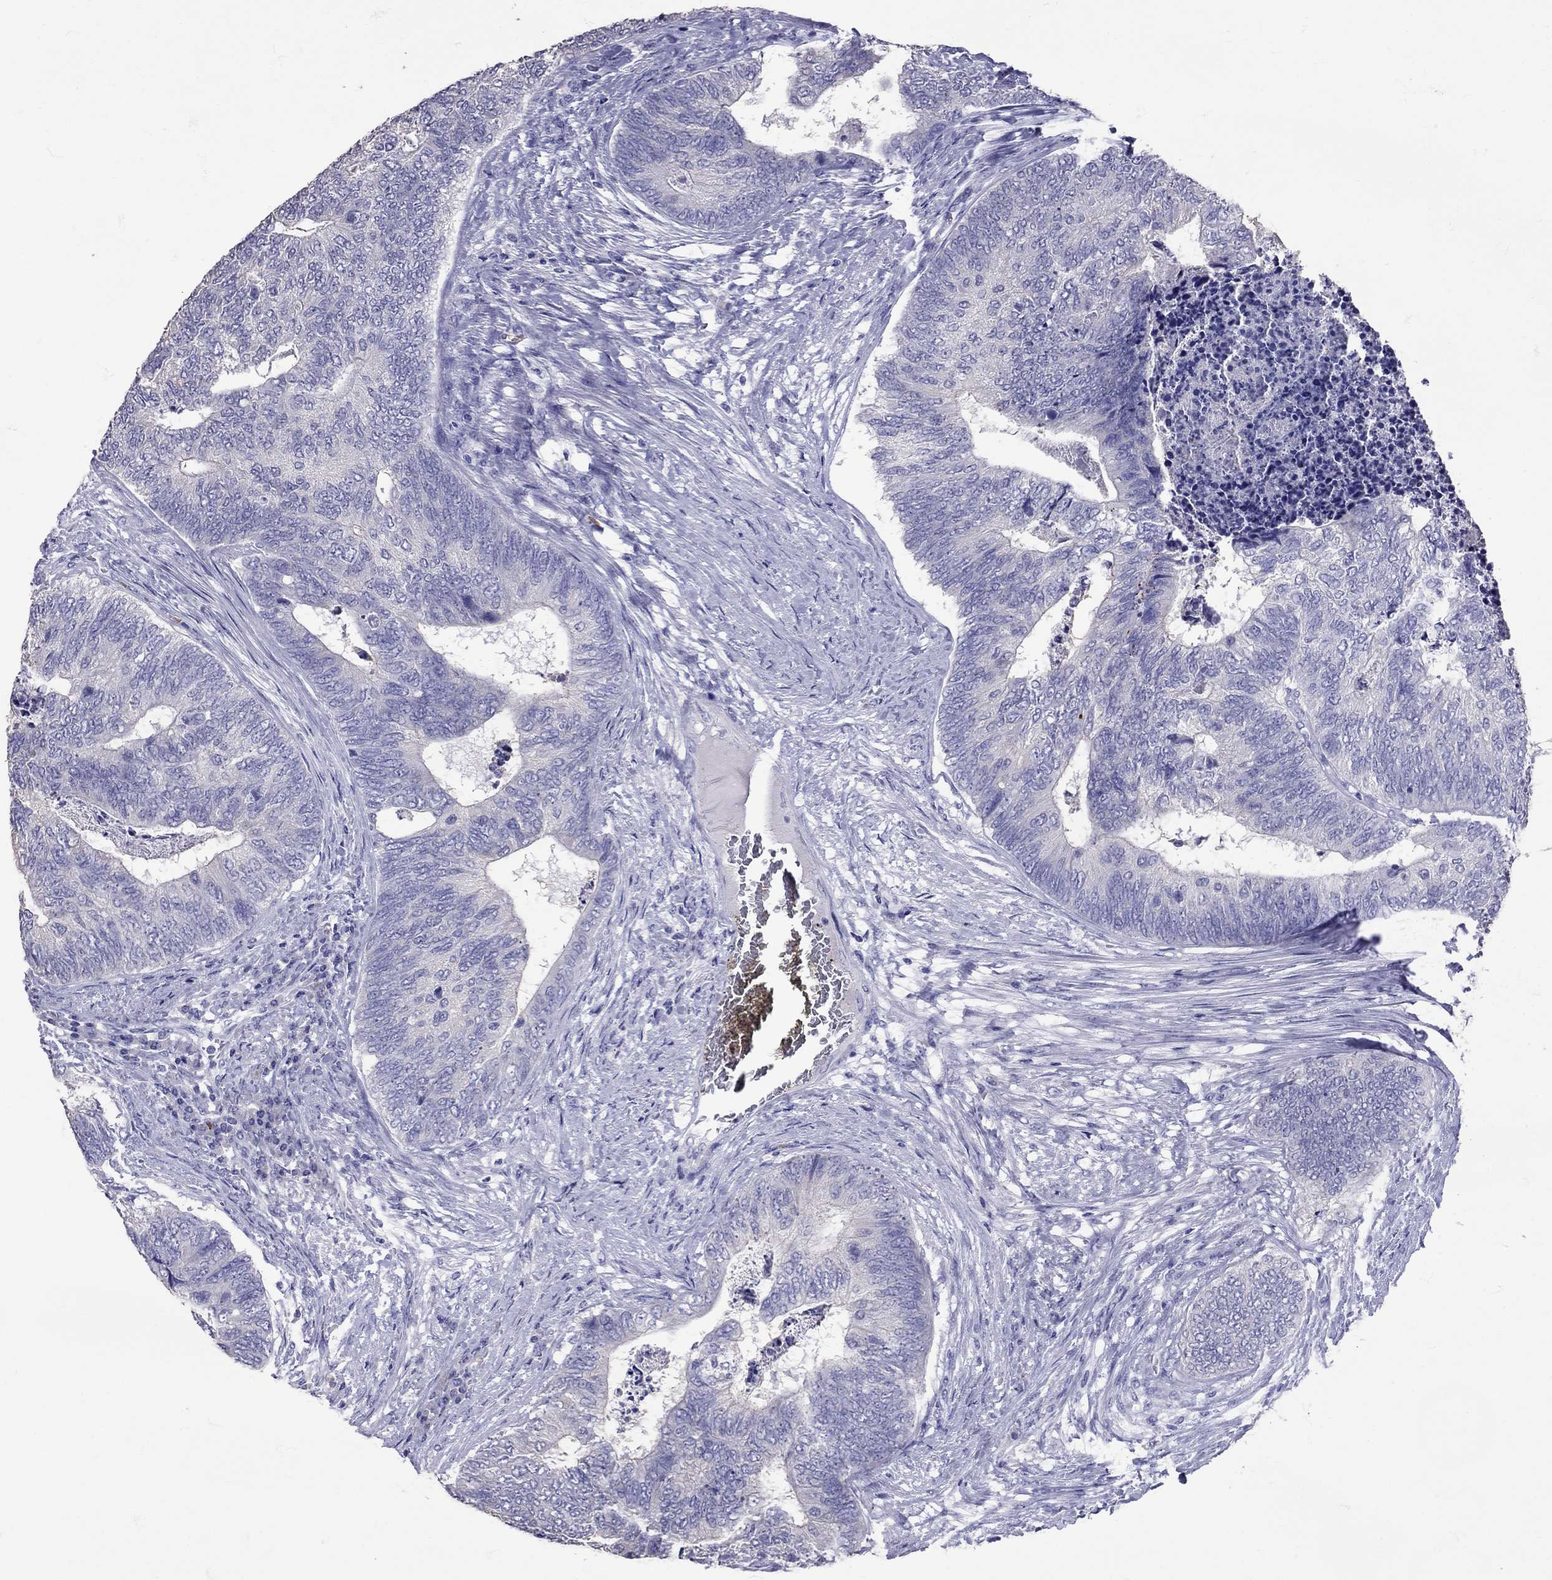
{"staining": {"intensity": "negative", "quantity": "none", "location": "none"}, "tissue": "colorectal cancer", "cell_type": "Tumor cells", "image_type": "cancer", "snomed": [{"axis": "morphology", "description": "Adenocarcinoma, NOS"}, {"axis": "topography", "description": "Colon"}], "caption": "Tumor cells are negative for protein expression in human colorectal cancer. (Brightfield microscopy of DAB (3,3'-diaminobenzidine) immunohistochemistry at high magnification).", "gene": "TBR1", "patient": {"sex": "female", "age": 67}}